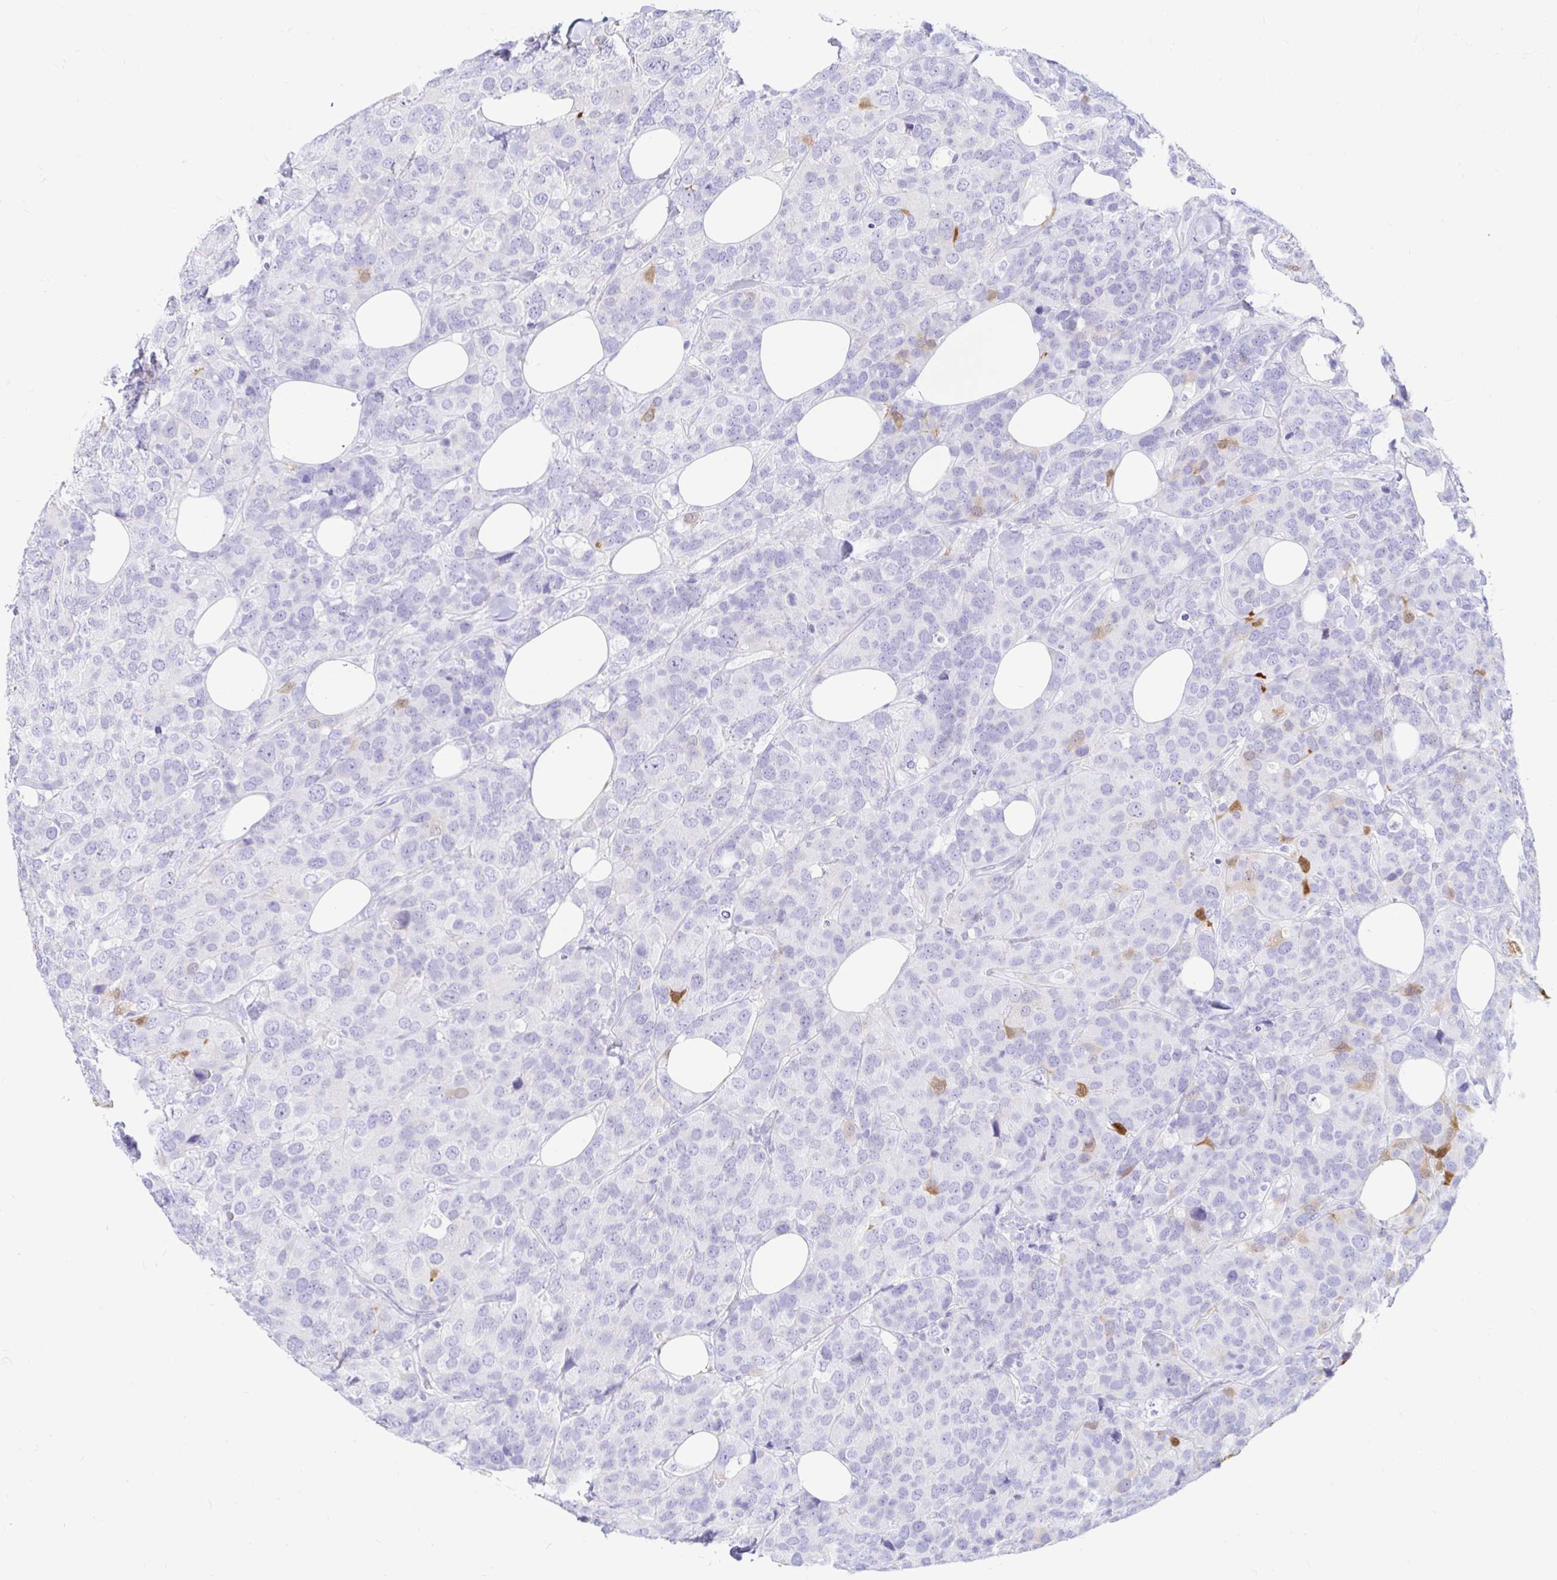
{"staining": {"intensity": "negative", "quantity": "none", "location": "none"}, "tissue": "breast cancer", "cell_type": "Tumor cells", "image_type": "cancer", "snomed": [{"axis": "morphology", "description": "Lobular carcinoma"}, {"axis": "topography", "description": "Breast"}], "caption": "The histopathology image shows no staining of tumor cells in lobular carcinoma (breast).", "gene": "PPP1R1B", "patient": {"sex": "female", "age": 59}}